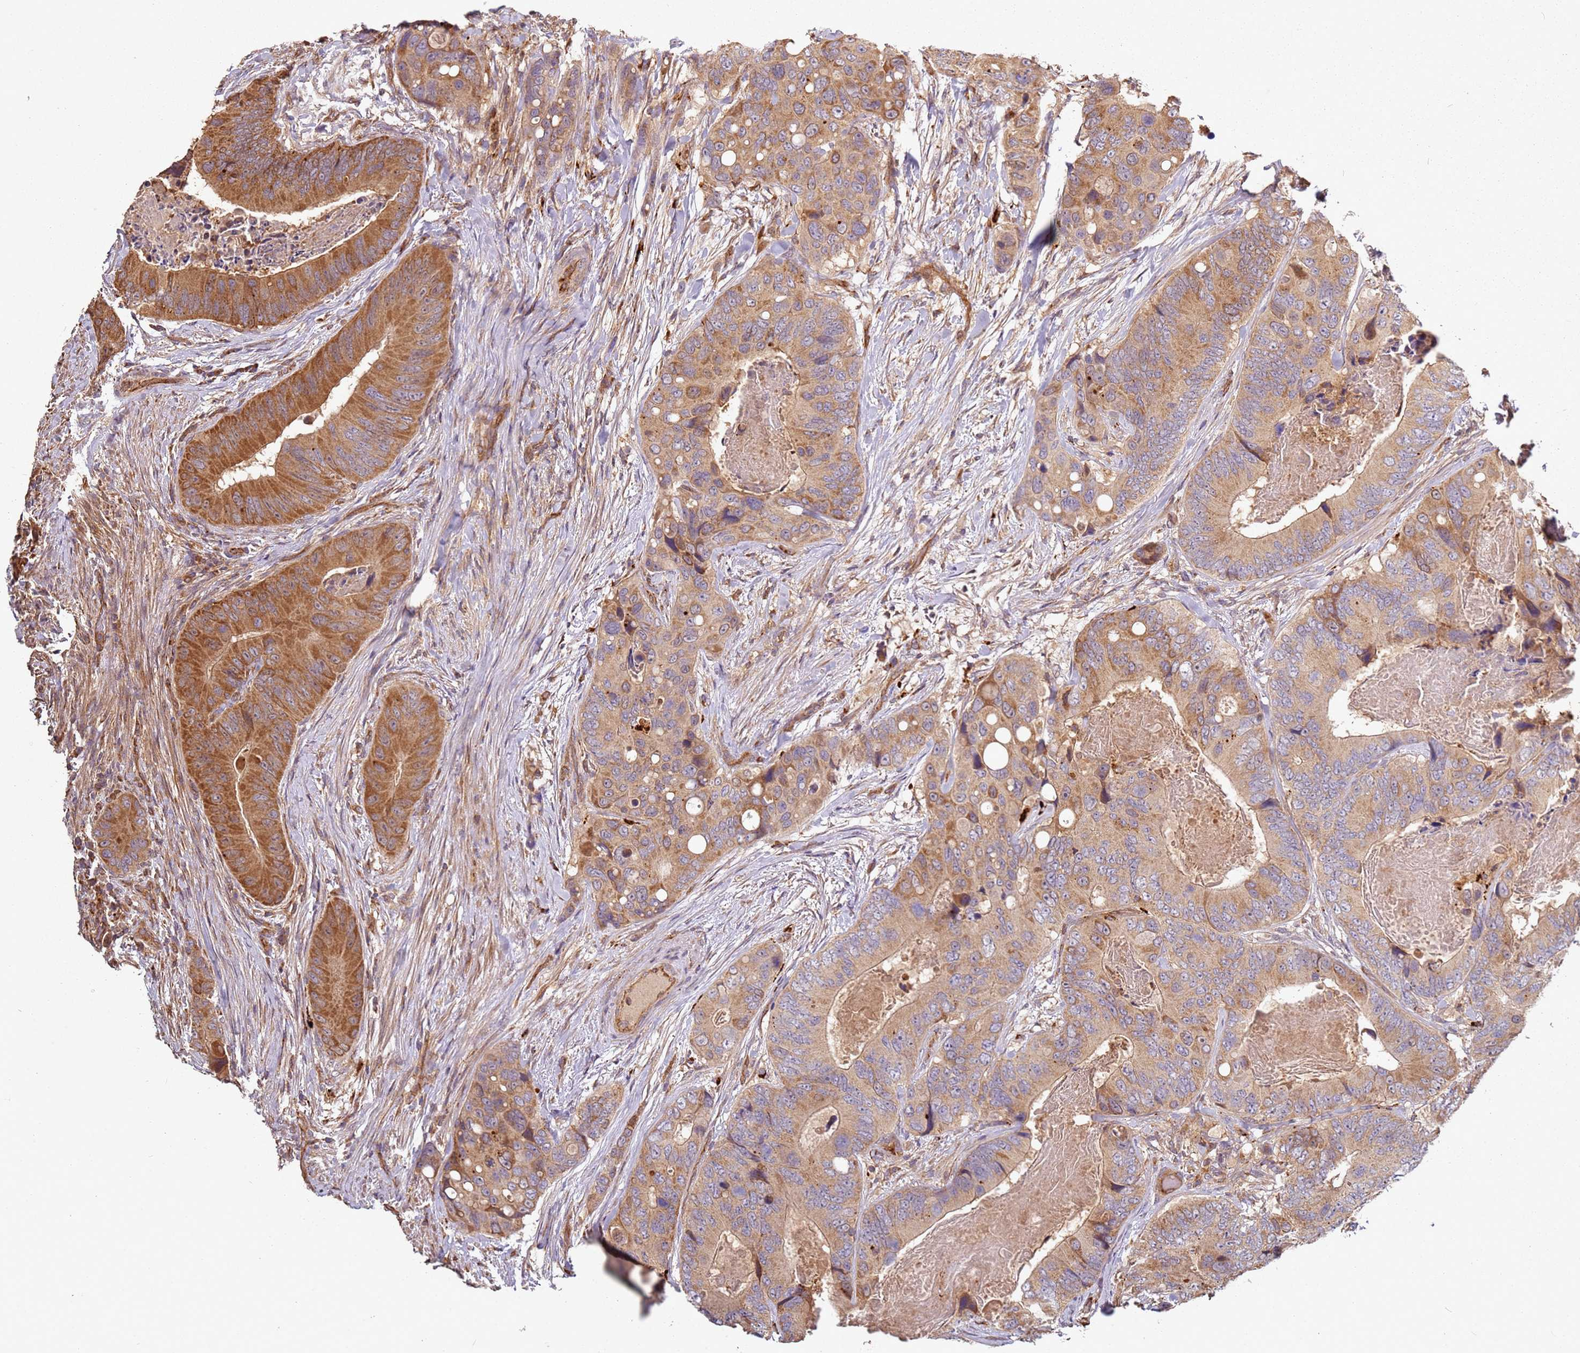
{"staining": {"intensity": "moderate", "quantity": ">75%", "location": "cytoplasmic/membranous"}, "tissue": "colorectal cancer", "cell_type": "Tumor cells", "image_type": "cancer", "snomed": [{"axis": "morphology", "description": "Adenocarcinoma, NOS"}, {"axis": "topography", "description": "Colon"}], "caption": "The image displays staining of colorectal cancer, revealing moderate cytoplasmic/membranous protein staining (brown color) within tumor cells. The staining was performed using DAB to visualize the protein expression in brown, while the nuclei were stained in blue with hematoxylin (Magnification: 20x).", "gene": "SCGB2B2", "patient": {"sex": "male", "age": 84}}